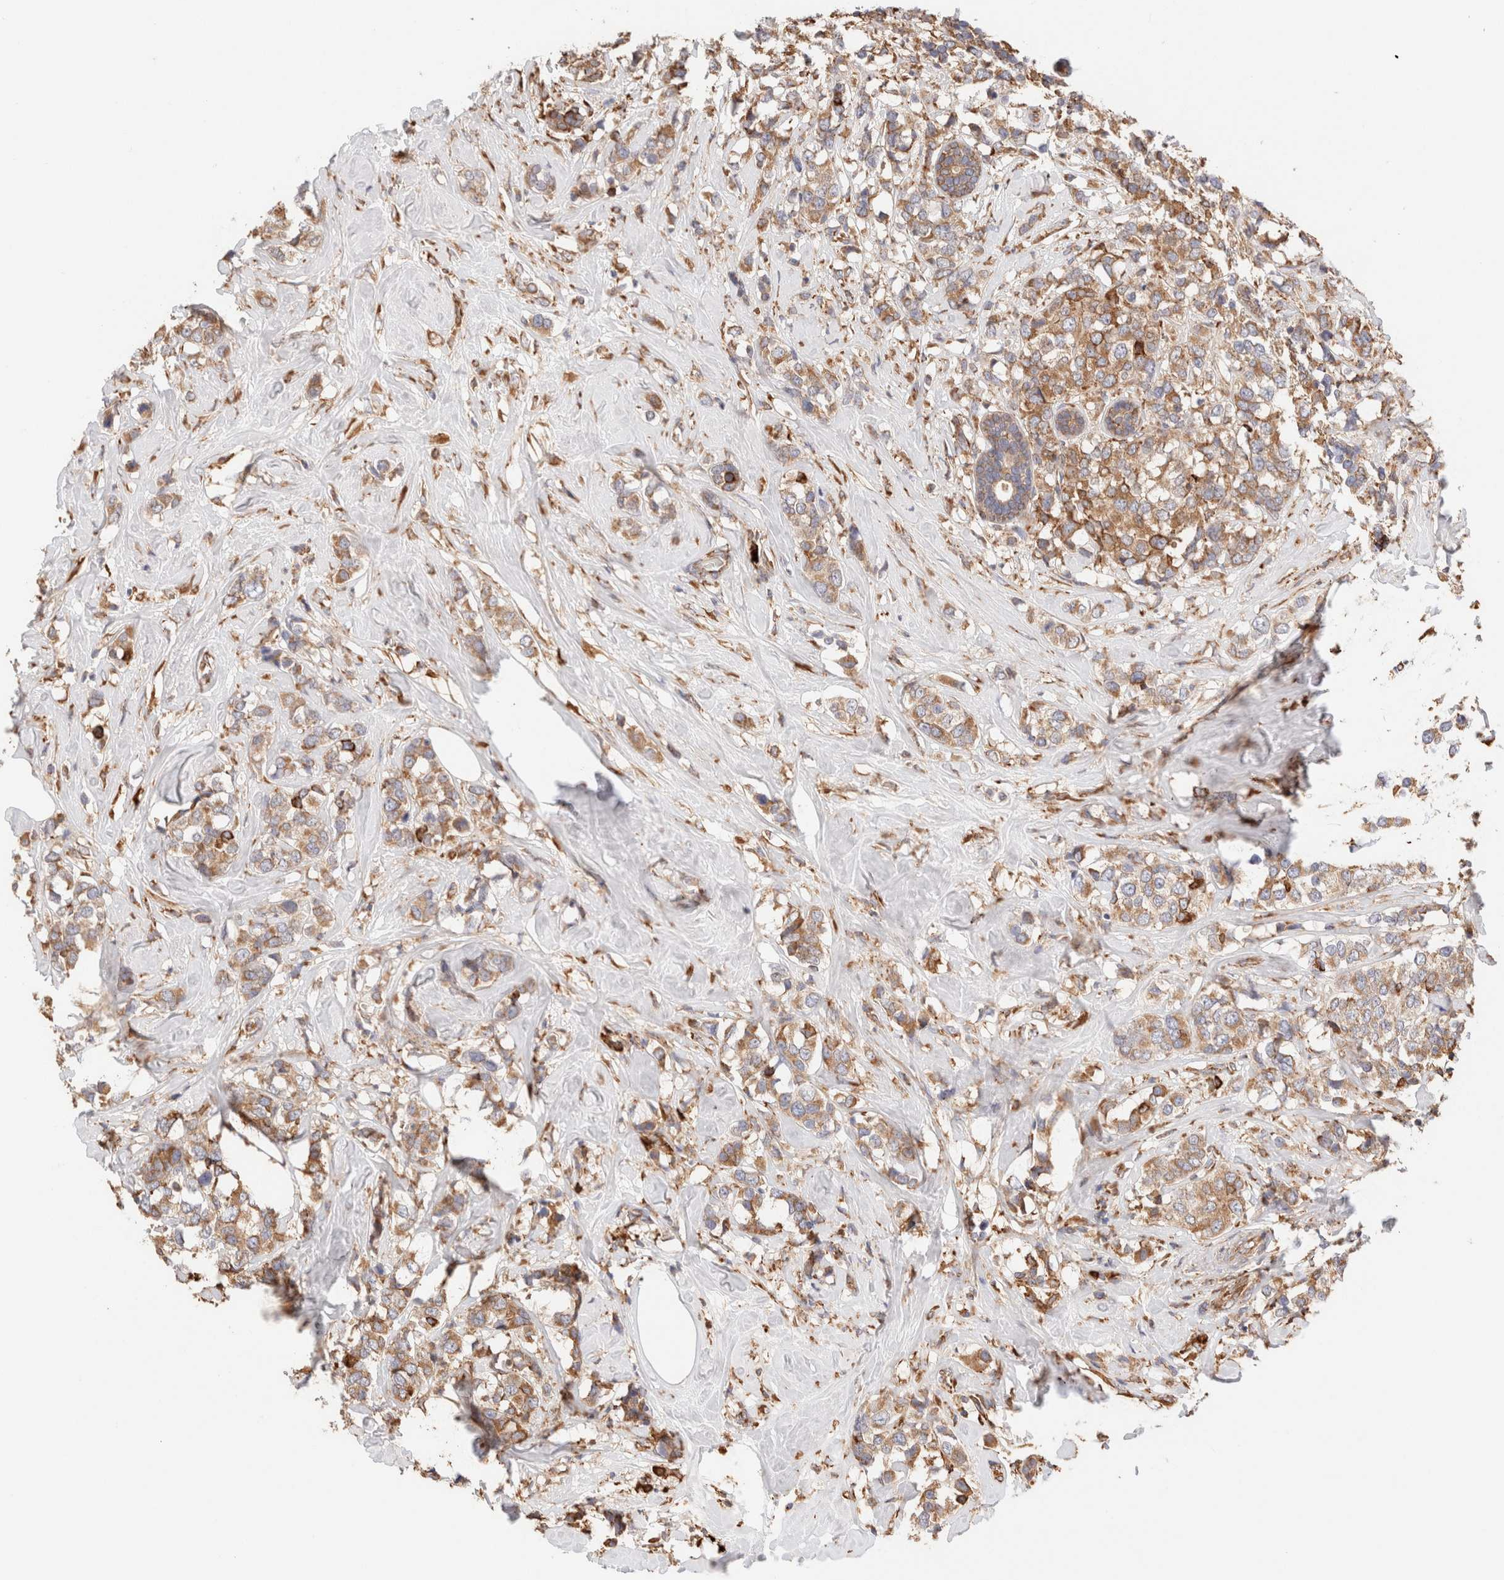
{"staining": {"intensity": "moderate", "quantity": ">75%", "location": "cytoplasmic/membranous"}, "tissue": "breast cancer", "cell_type": "Tumor cells", "image_type": "cancer", "snomed": [{"axis": "morphology", "description": "Lobular carcinoma"}, {"axis": "topography", "description": "Breast"}], "caption": "This is an image of immunohistochemistry (IHC) staining of lobular carcinoma (breast), which shows moderate positivity in the cytoplasmic/membranous of tumor cells.", "gene": "FER", "patient": {"sex": "female", "age": 59}}